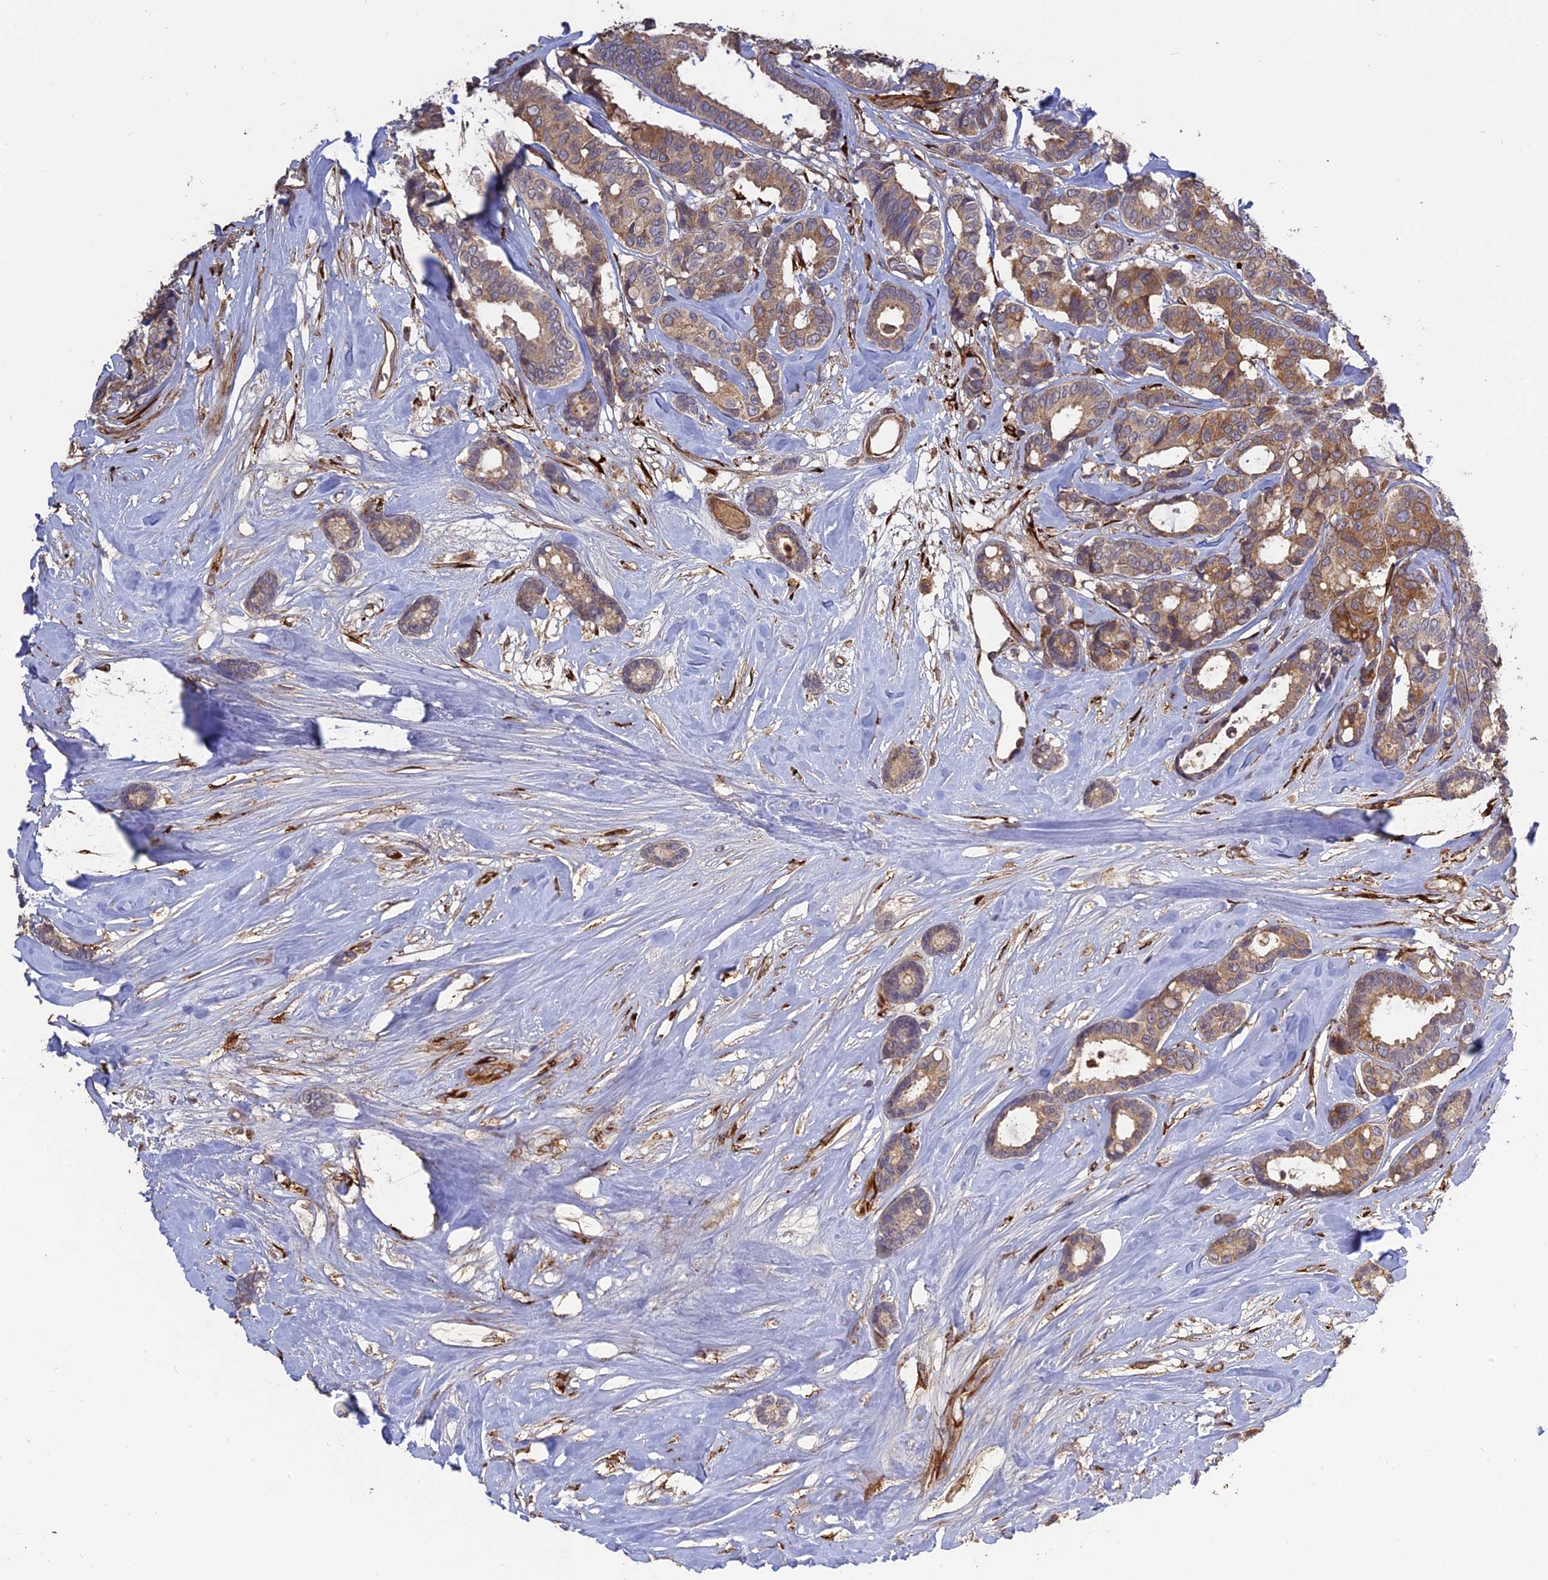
{"staining": {"intensity": "moderate", "quantity": "25%-75%", "location": "cytoplasmic/membranous"}, "tissue": "breast cancer", "cell_type": "Tumor cells", "image_type": "cancer", "snomed": [{"axis": "morphology", "description": "Duct carcinoma"}, {"axis": "topography", "description": "Breast"}], "caption": "A brown stain highlights moderate cytoplasmic/membranous positivity of a protein in breast cancer tumor cells.", "gene": "PPIC", "patient": {"sex": "female", "age": 87}}